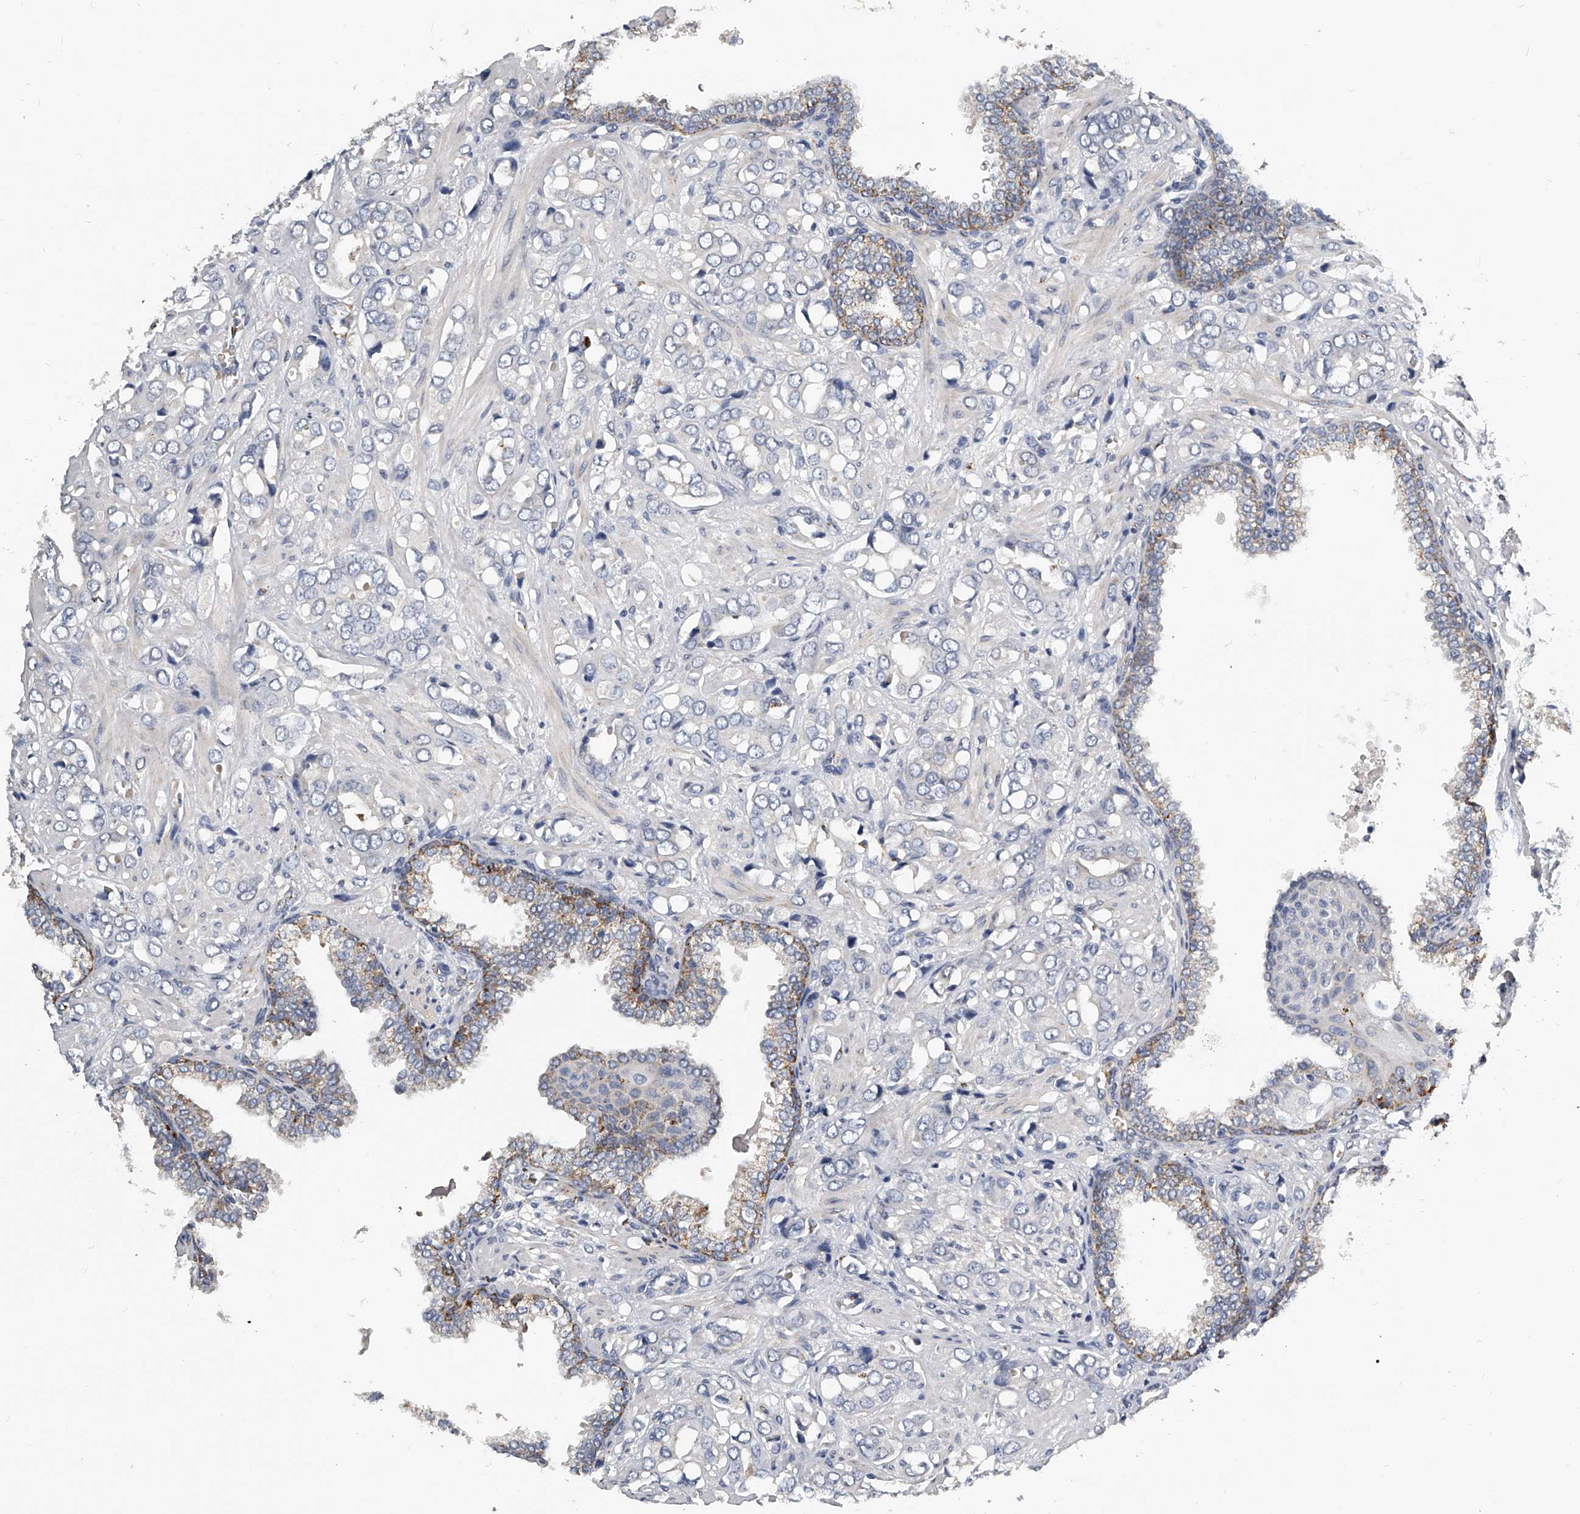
{"staining": {"intensity": "negative", "quantity": "none", "location": "none"}, "tissue": "prostate cancer", "cell_type": "Tumor cells", "image_type": "cancer", "snomed": [{"axis": "morphology", "description": "Adenocarcinoma, High grade"}, {"axis": "topography", "description": "Prostate"}], "caption": "Immunohistochemistry micrograph of human high-grade adenocarcinoma (prostate) stained for a protein (brown), which displays no staining in tumor cells. (DAB IHC, high magnification).", "gene": "KLHL7", "patient": {"sex": "male", "age": 52}}